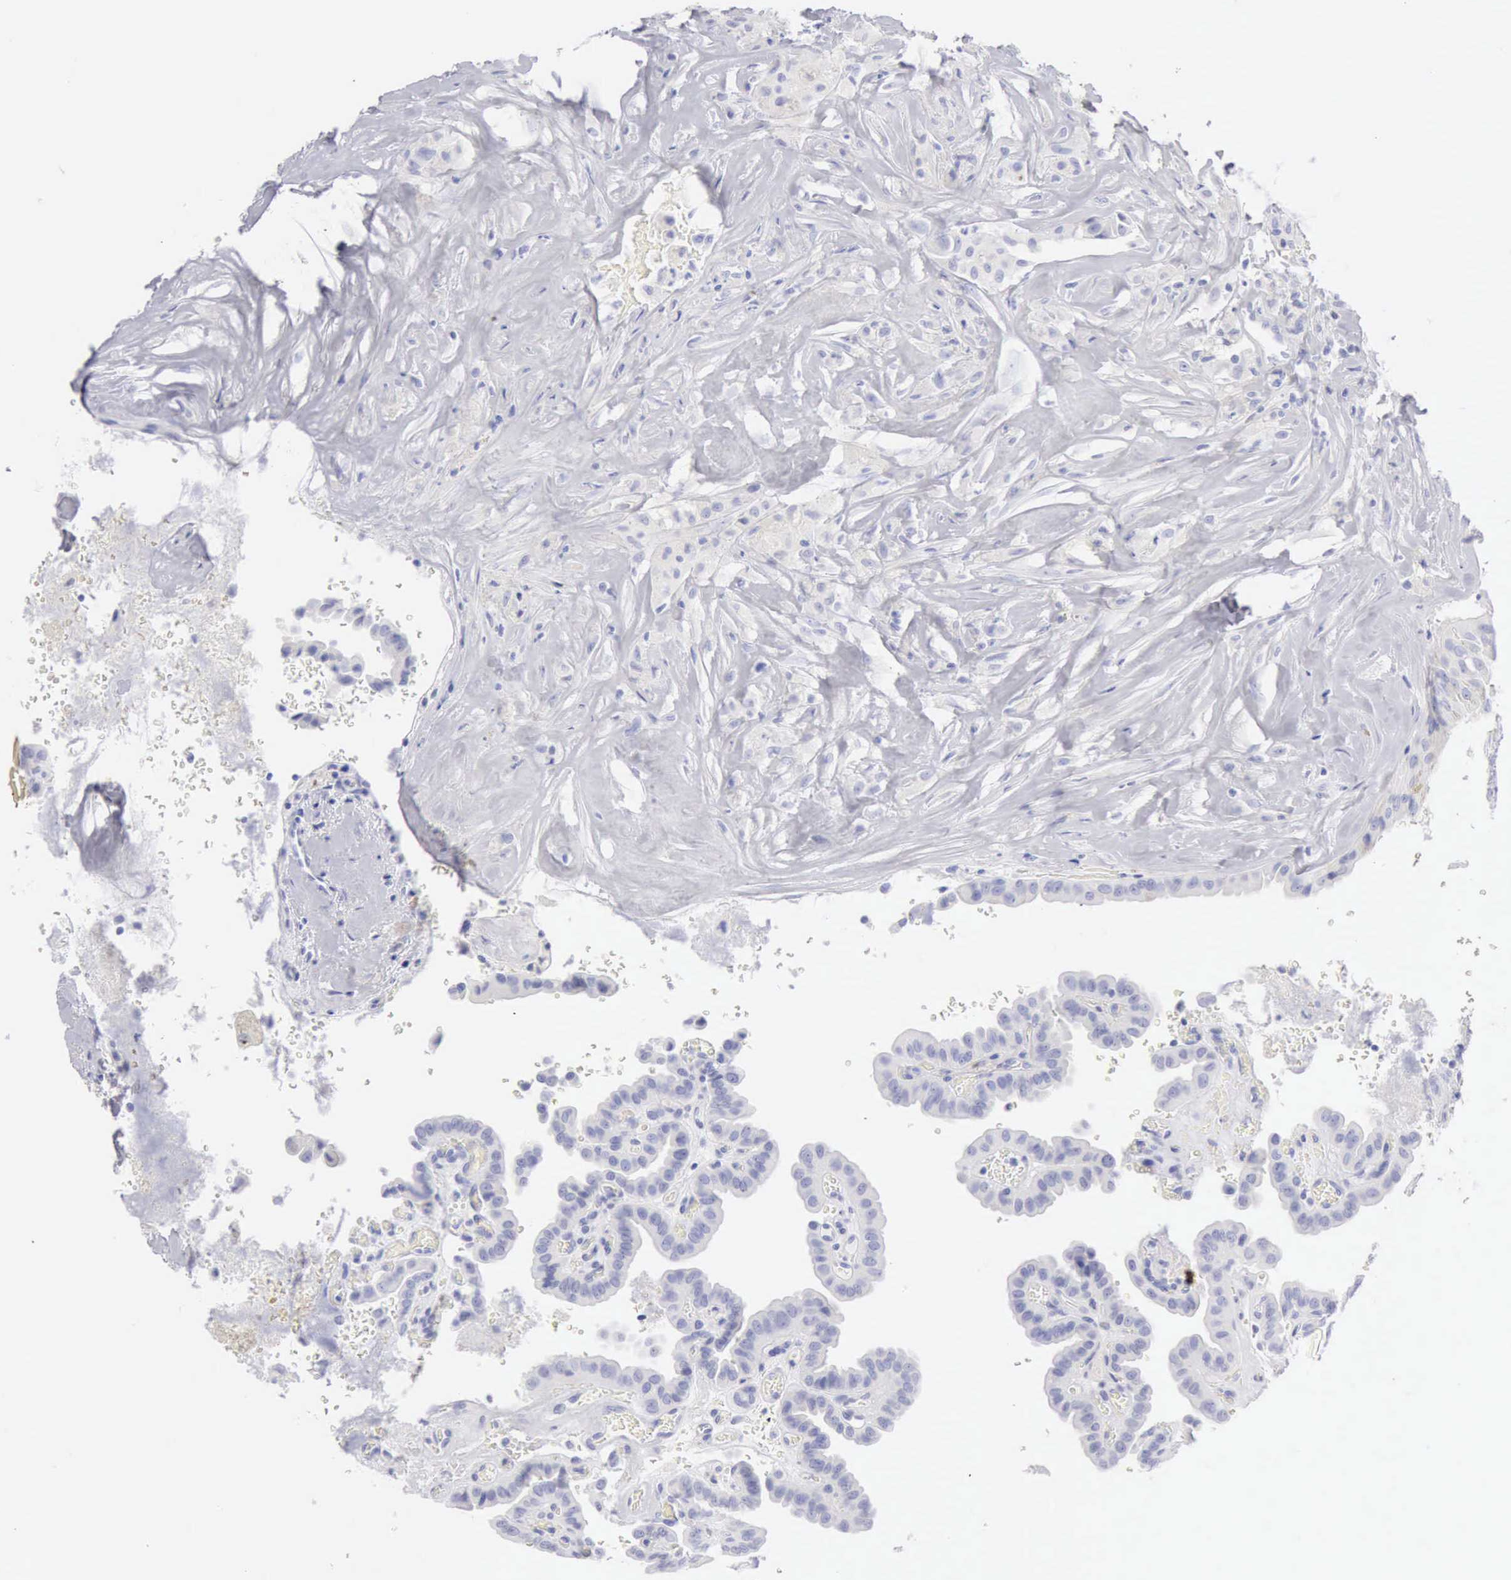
{"staining": {"intensity": "negative", "quantity": "none", "location": "none"}, "tissue": "thyroid cancer", "cell_type": "Tumor cells", "image_type": "cancer", "snomed": [{"axis": "morphology", "description": "Papillary adenocarcinoma, NOS"}, {"axis": "topography", "description": "Thyroid gland"}], "caption": "High magnification brightfield microscopy of thyroid cancer (papillary adenocarcinoma) stained with DAB (brown) and counterstained with hematoxylin (blue): tumor cells show no significant expression.", "gene": "KRT10", "patient": {"sex": "male", "age": 87}}